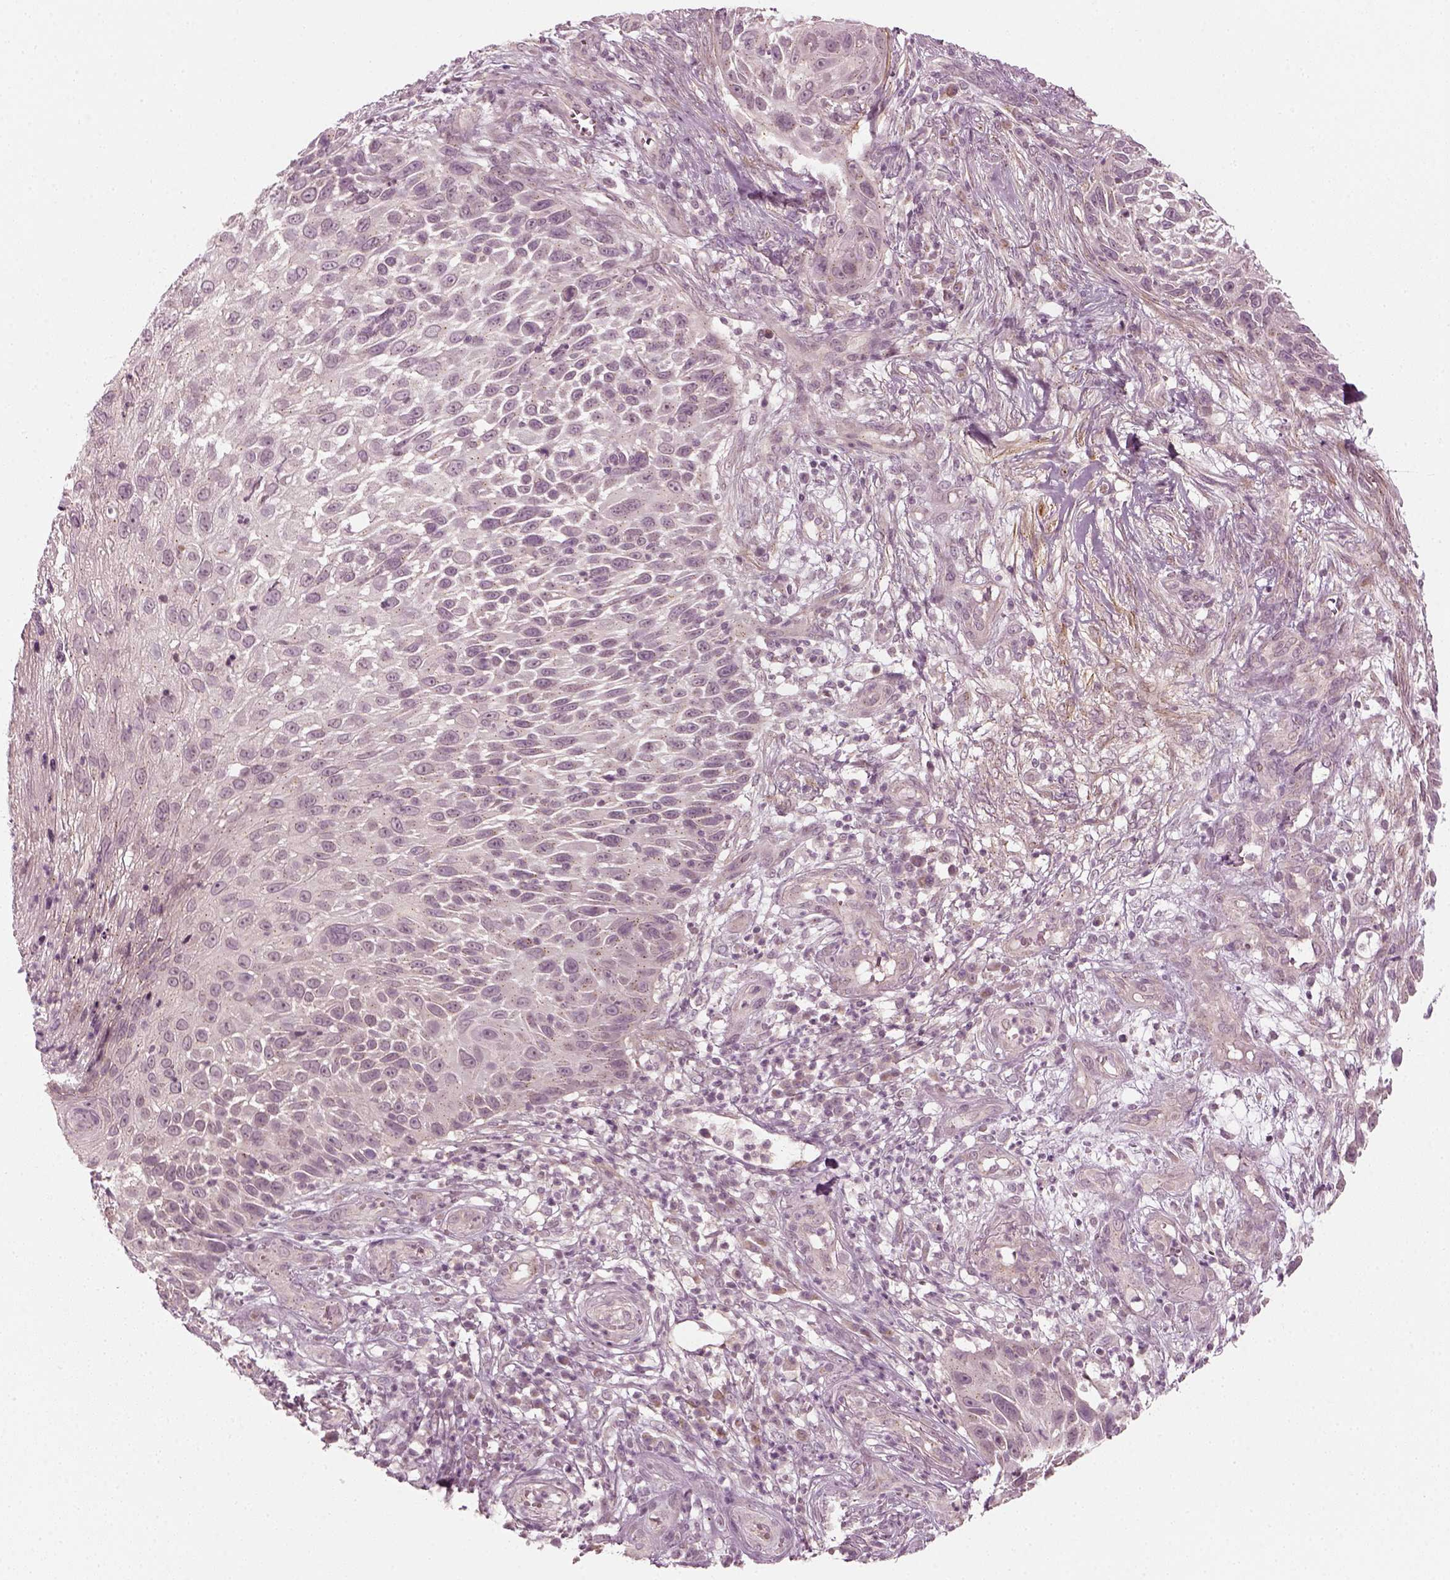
{"staining": {"intensity": "negative", "quantity": "none", "location": "none"}, "tissue": "skin cancer", "cell_type": "Tumor cells", "image_type": "cancer", "snomed": [{"axis": "morphology", "description": "Squamous cell carcinoma, NOS"}, {"axis": "topography", "description": "Skin"}], "caption": "Immunohistochemical staining of skin squamous cell carcinoma shows no significant expression in tumor cells.", "gene": "MLIP", "patient": {"sex": "male", "age": 92}}